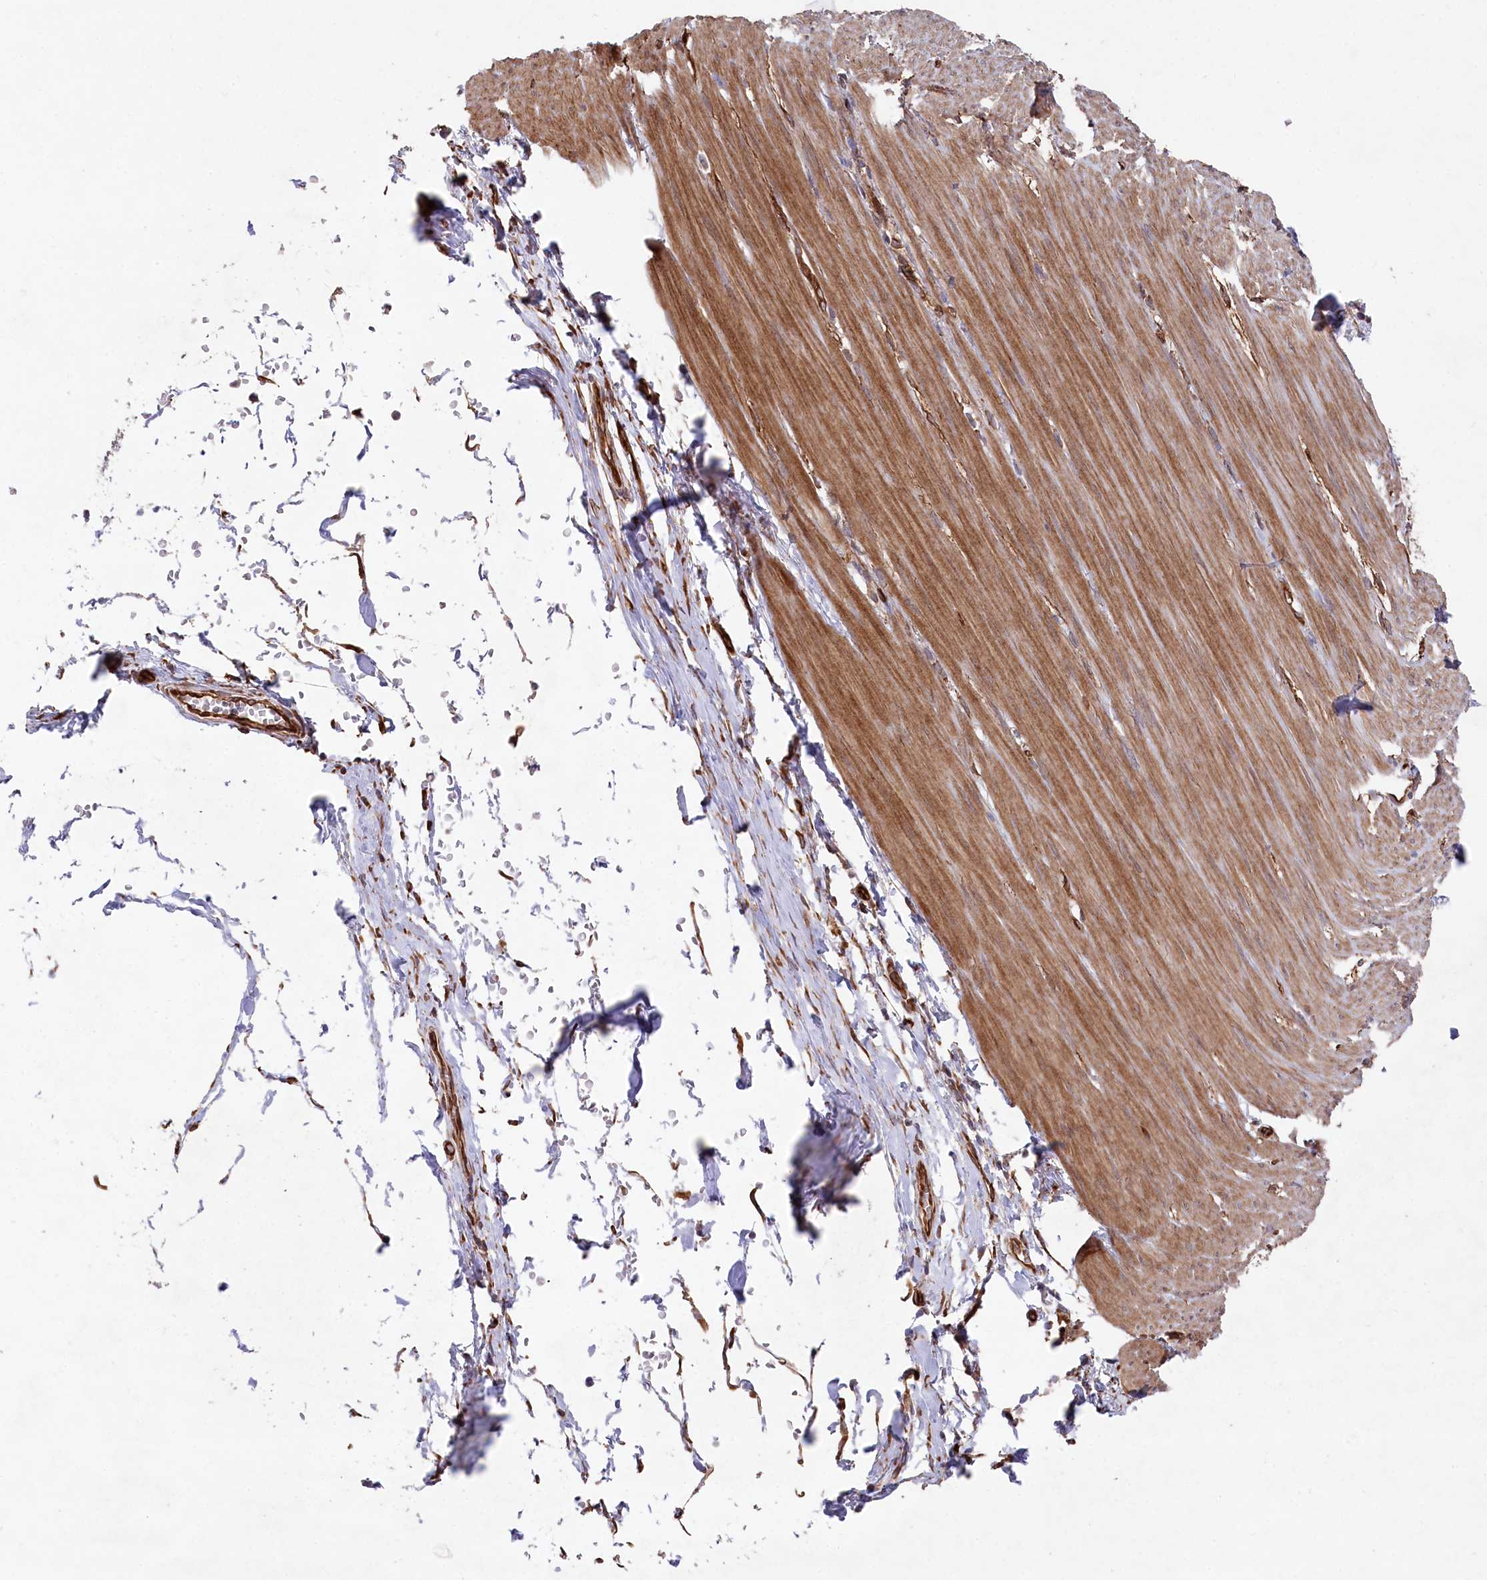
{"staining": {"intensity": "moderate", "quantity": ">75%", "location": "cytoplasmic/membranous"}, "tissue": "smooth muscle", "cell_type": "Smooth muscle cells", "image_type": "normal", "snomed": [{"axis": "morphology", "description": "Normal tissue, NOS"}, {"axis": "morphology", "description": "Adenocarcinoma, NOS"}, {"axis": "topography", "description": "Colon"}, {"axis": "topography", "description": "Peripheral nerve tissue"}], "caption": "Smooth muscle stained with DAB (3,3'-diaminobenzidine) immunohistochemistry exhibits medium levels of moderate cytoplasmic/membranous expression in approximately >75% of smooth muscle cells. The protein is shown in brown color, while the nuclei are stained blue.", "gene": "MTPAP", "patient": {"sex": "male", "age": 14}}